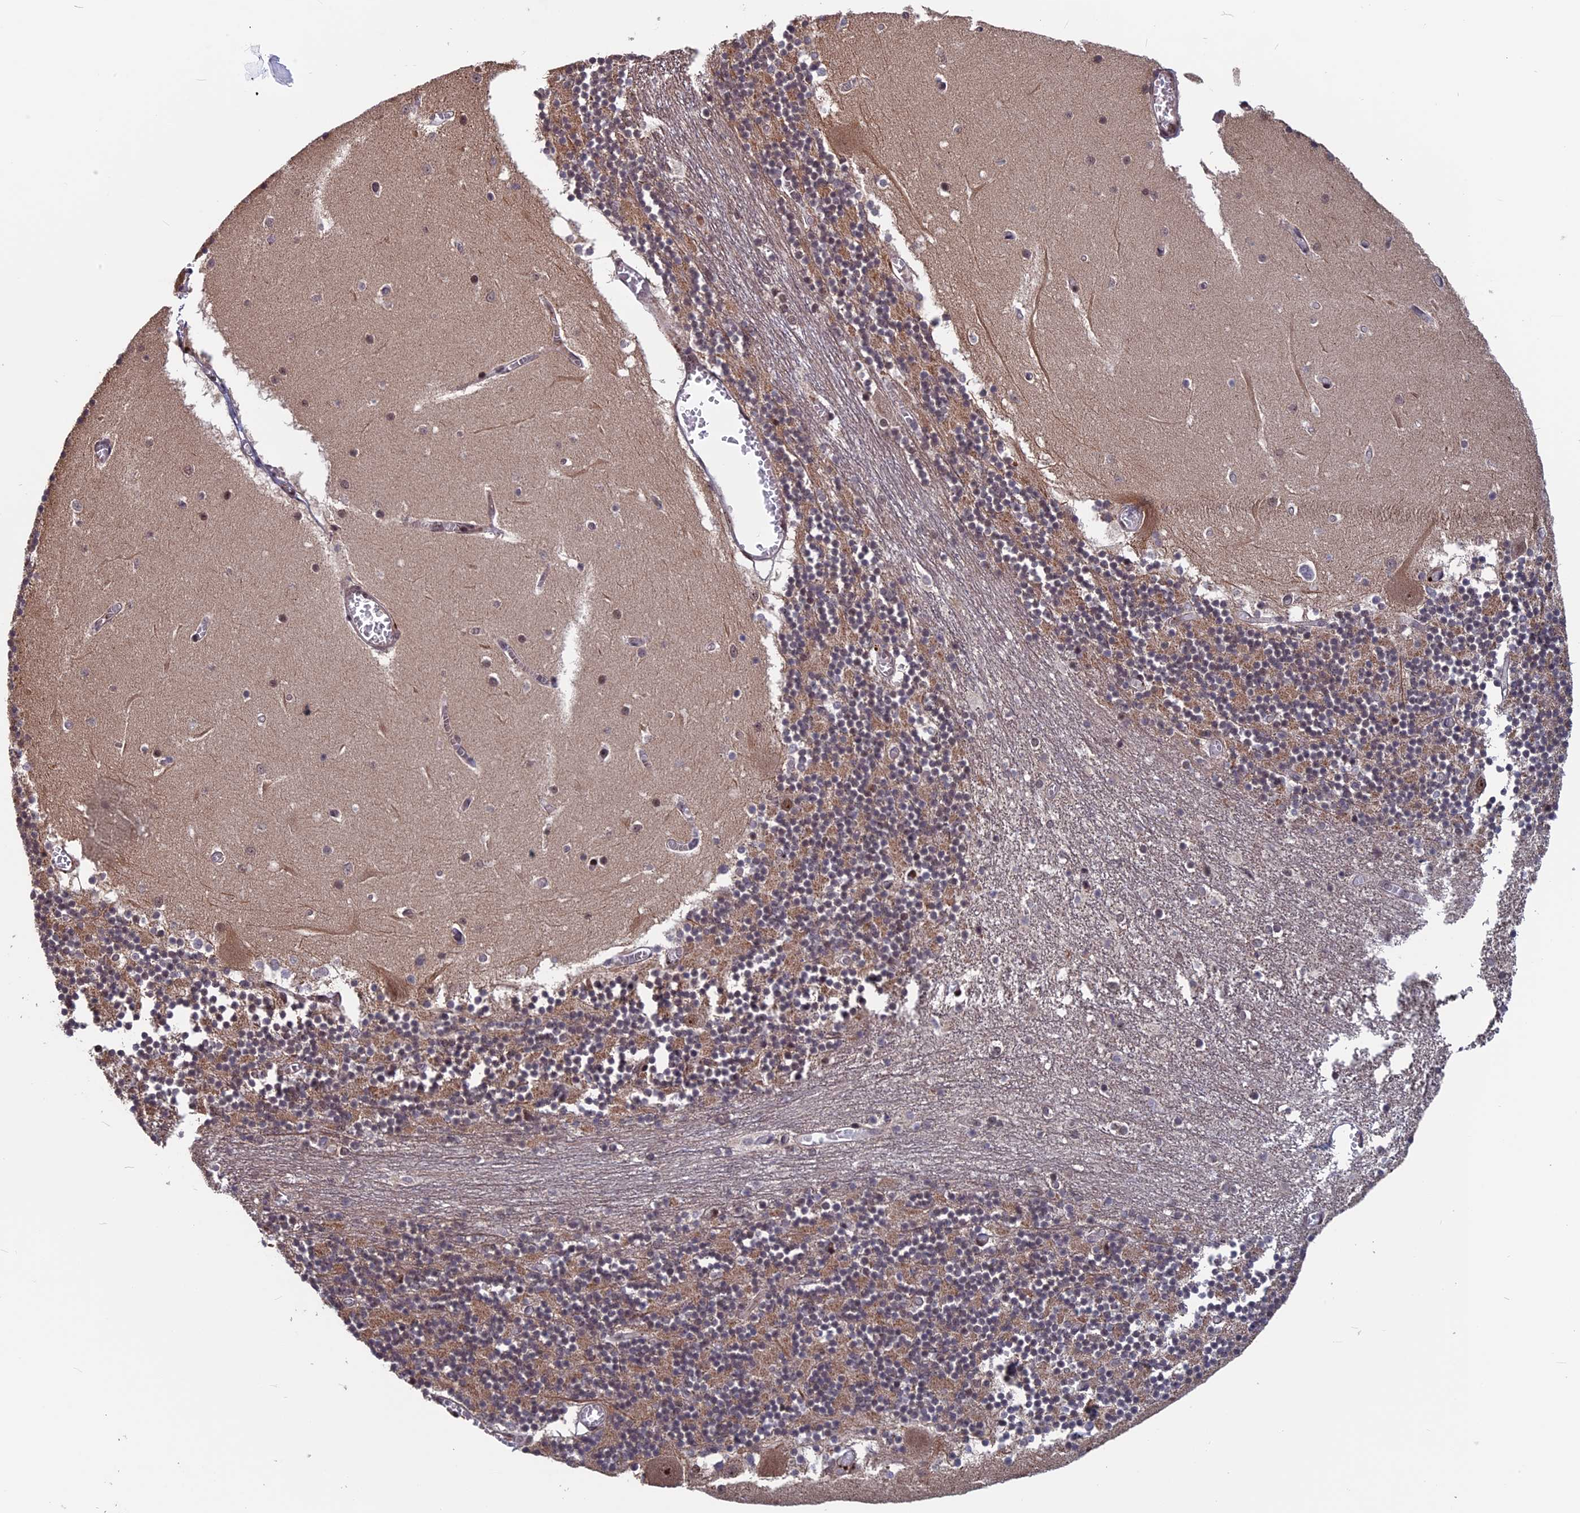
{"staining": {"intensity": "weak", "quantity": "25%-75%", "location": "cytoplasmic/membranous"}, "tissue": "cerebellum", "cell_type": "Cells in granular layer", "image_type": "normal", "snomed": [{"axis": "morphology", "description": "Normal tissue, NOS"}, {"axis": "topography", "description": "Cerebellum"}], "caption": "The photomicrograph exhibits staining of normal cerebellum, revealing weak cytoplasmic/membranous protein positivity (brown color) within cells in granular layer.", "gene": "CACTIN", "patient": {"sex": "female", "age": 28}}